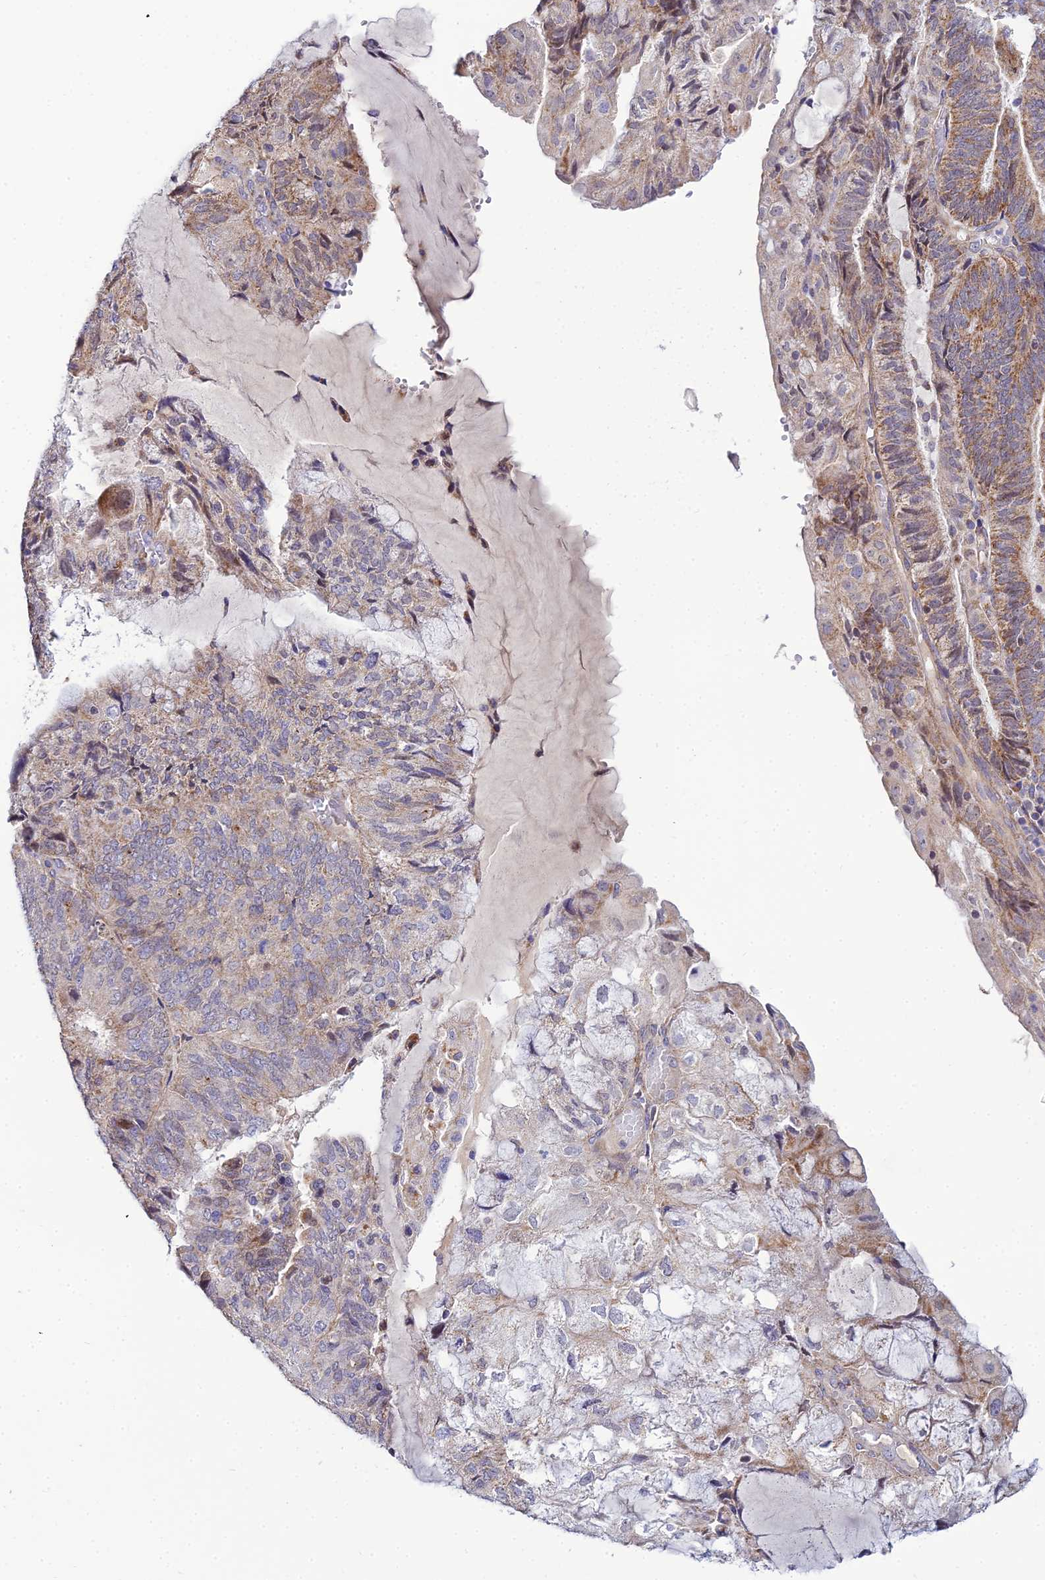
{"staining": {"intensity": "moderate", "quantity": ">75%", "location": "cytoplasmic/membranous"}, "tissue": "endometrial cancer", "cell_type": "Tumor cells", "image_type": "cancer", "snomed": [{"axis": "morphology", "description": "Adenocarcinoma, NOS"}, {"axis": "topography", "description": "Endometrium"}], "caption": "Protein expression analysis of human endometrial cancer reveals moderate cytoplasmic/membranous staining in about >75% of tumor cells.", "gene": "ACOT2", "patient": {"sex": "female", "age": 81}}